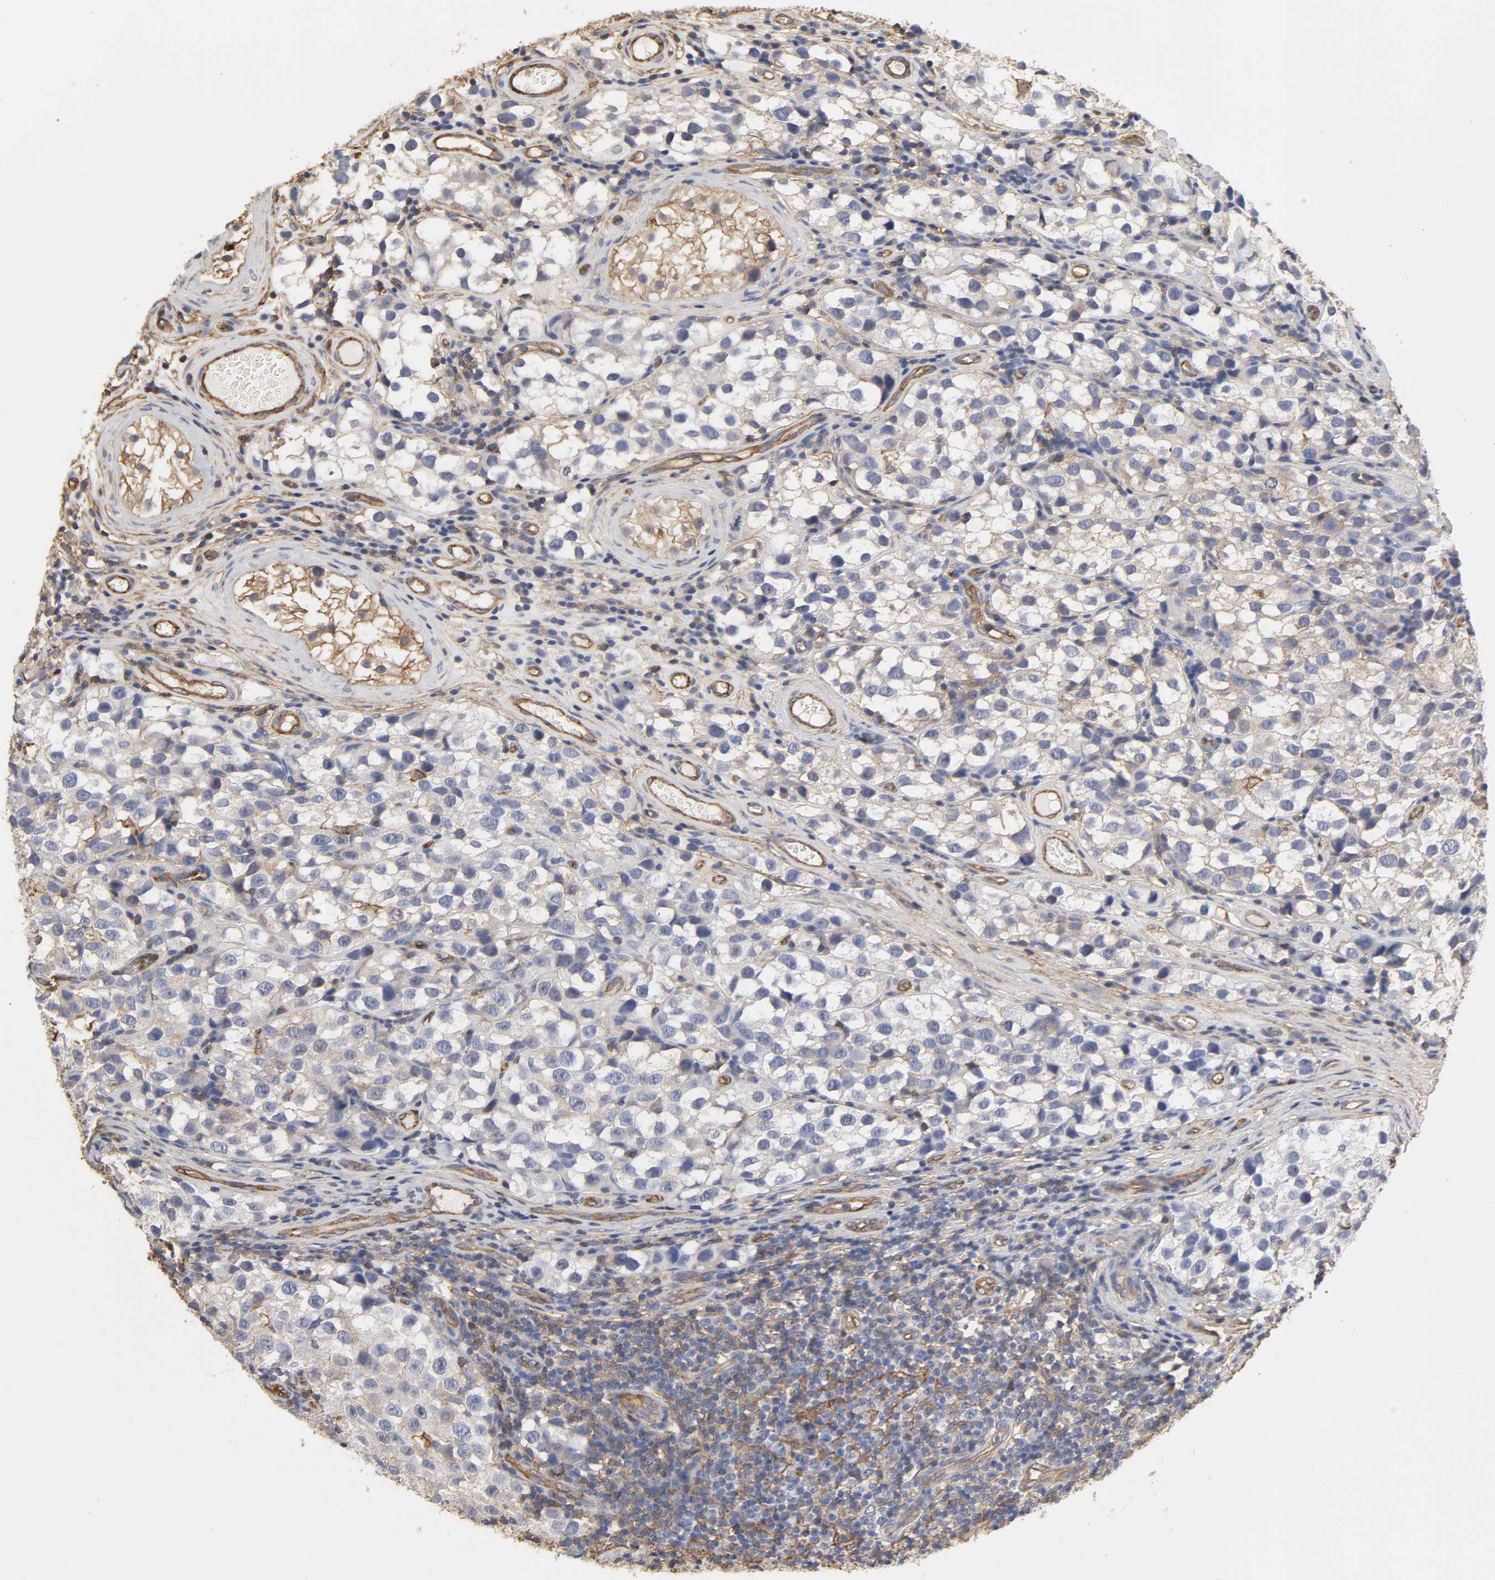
{"staining": {"intensity": "weak", "quantity": "<25%", "location": "cytoplasmic/membranous"}, "tissue": "testis cancer", "cell_type": "Tumor cells", "image_type": "cancer", "snomed": [{"axis": "morphology", "description": "Seminoma, NOS"}, {"axis": "topography", "description": "Testis"}], "caption": "Immunohistochemistry (IHC) micrograph of human seminoma (testis) stained for a protein (brown), which reveals no positivity in tumor cells.", "gene": "ANXA2", "patient": {"sex": "male", "age": 39}}